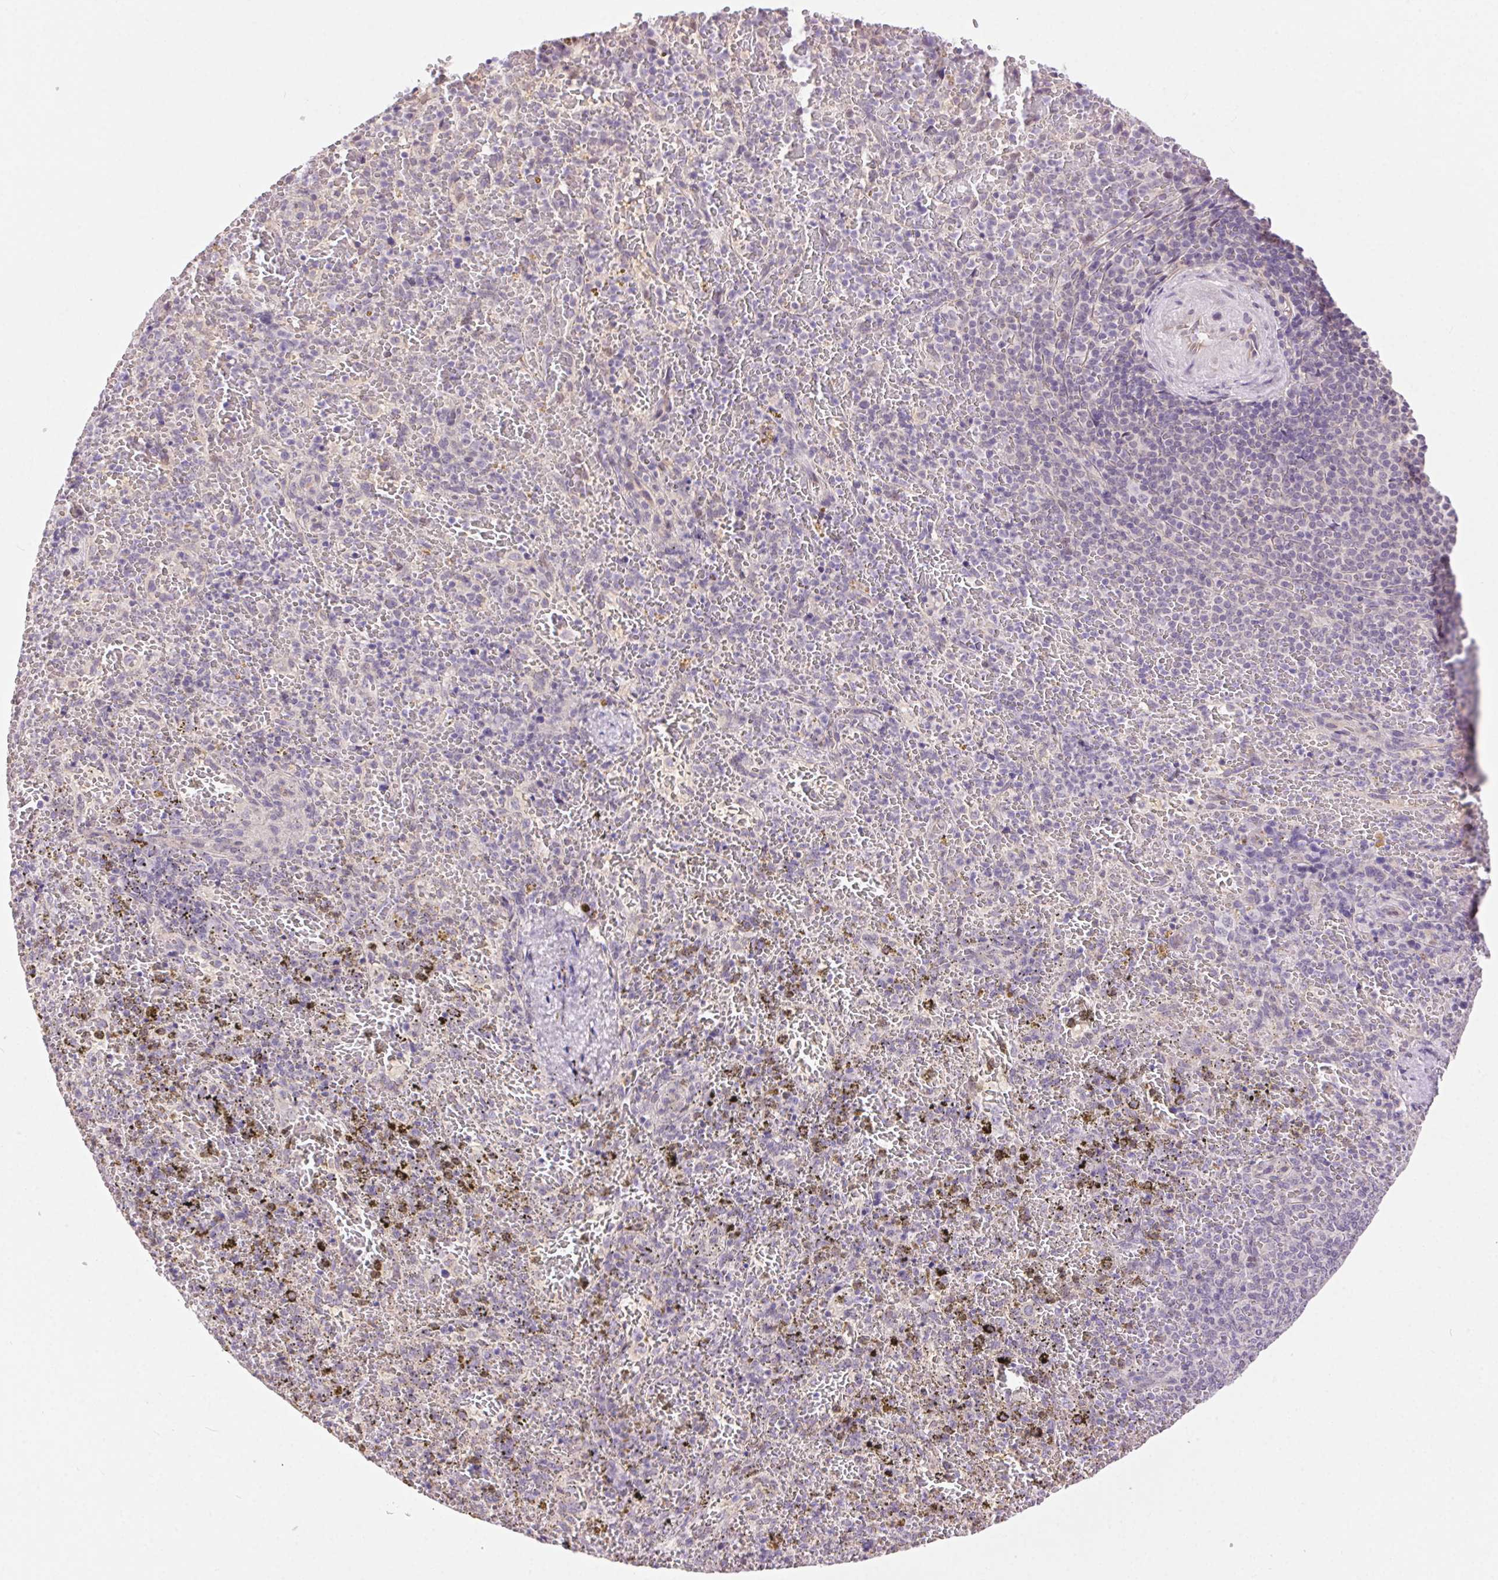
{"staining": {"intensity": "negative", "quantity": "none", "location": "none"}, "tissue": "spleen", "cell_type": "Cells in red pulp", "image_type": "normal", "snomed": [{"axis": "morphology", "description": "Normal tissue, NOS"}, {"axis": "topography", "description": "Spleen"}], "caption": "This is a micrograph of IHC staining of benign spleen, which shows no staining in cells in red pulp. Nuclei are stained in blue.", "gene": "SYT11", "patient": {"sex": "female", "age": 50}}